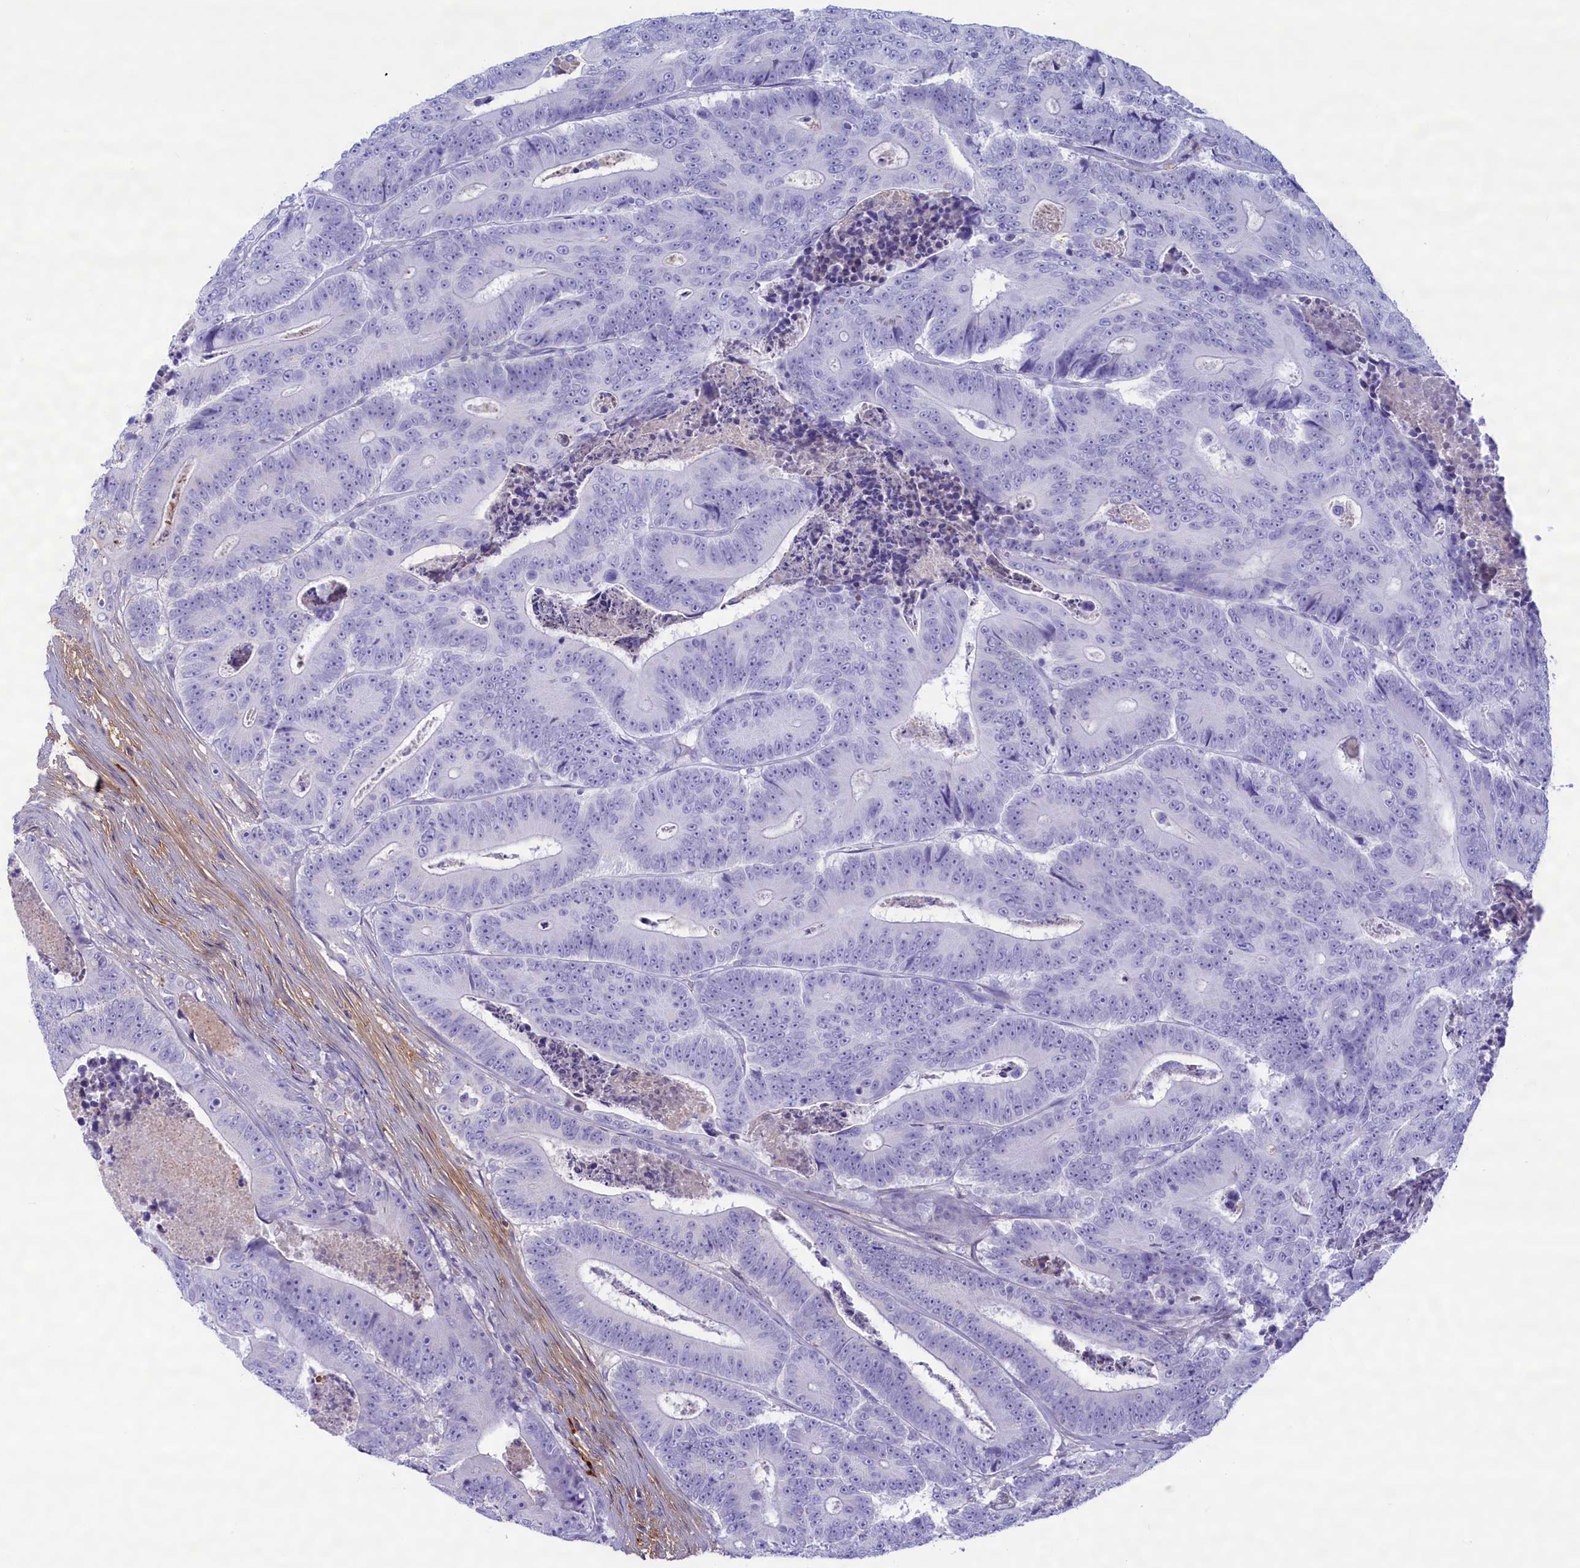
{"staining": {"intensity": "negative", "quantity": "none", "location": "none"}, "tissue": "colorectal cancer", "cell_type": "Tumor cells", "image_type": "cancer", "snomed": [{"axis": "morphology", "description": "Adenocarcinoma, NOS"}, {"axis": "topography", "description": "Colon"}], "caption": "A histopathology image of colorectal cancer (adenocarcinoma) stained for a protein reveals no brown staining in tumor cells.", "gene": "MPV17L2", "patient": {"sex": "male", "age": 83}}